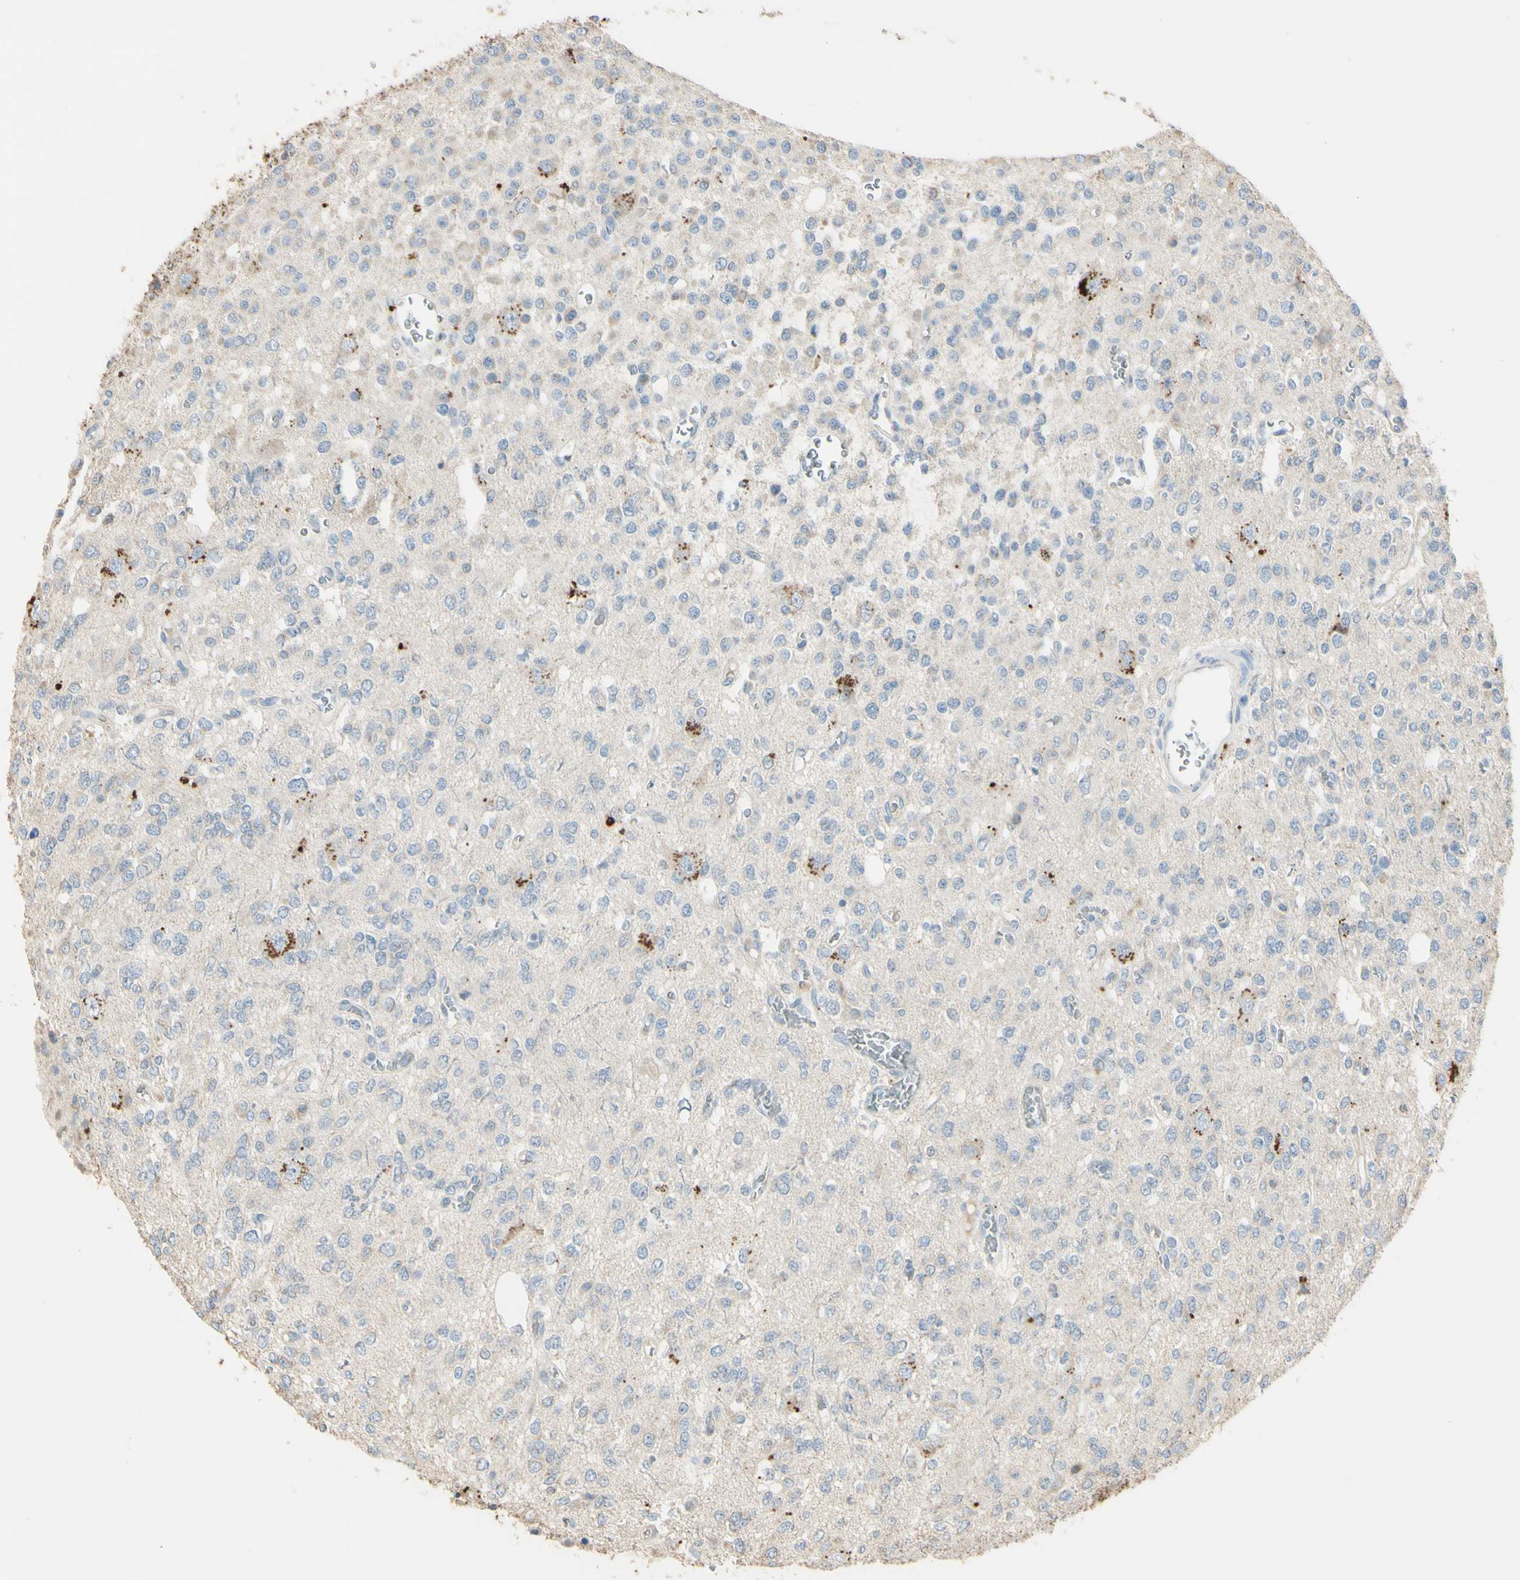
{"staining": {"intensity": "weak", "quantity": ">75%", "location": "cytoplasmic/membranous"}, "tissue": "glioma", "cell_type": "Tumor cells", "image_type": "cancer", "snomed": [{"axis": "morphology", "description": "Glioma, malignant, Low grade"}, {"axis": "topography", "description": "Brain"}], "caption": "Protein analysis of low-grade glioma (malignant) tissue exhibits weak cytoplasmic/membranous staining in about >75% of tumor cells.", "gene": "ANGPTL1", "patient": {"sex": "male", "age": 38}}